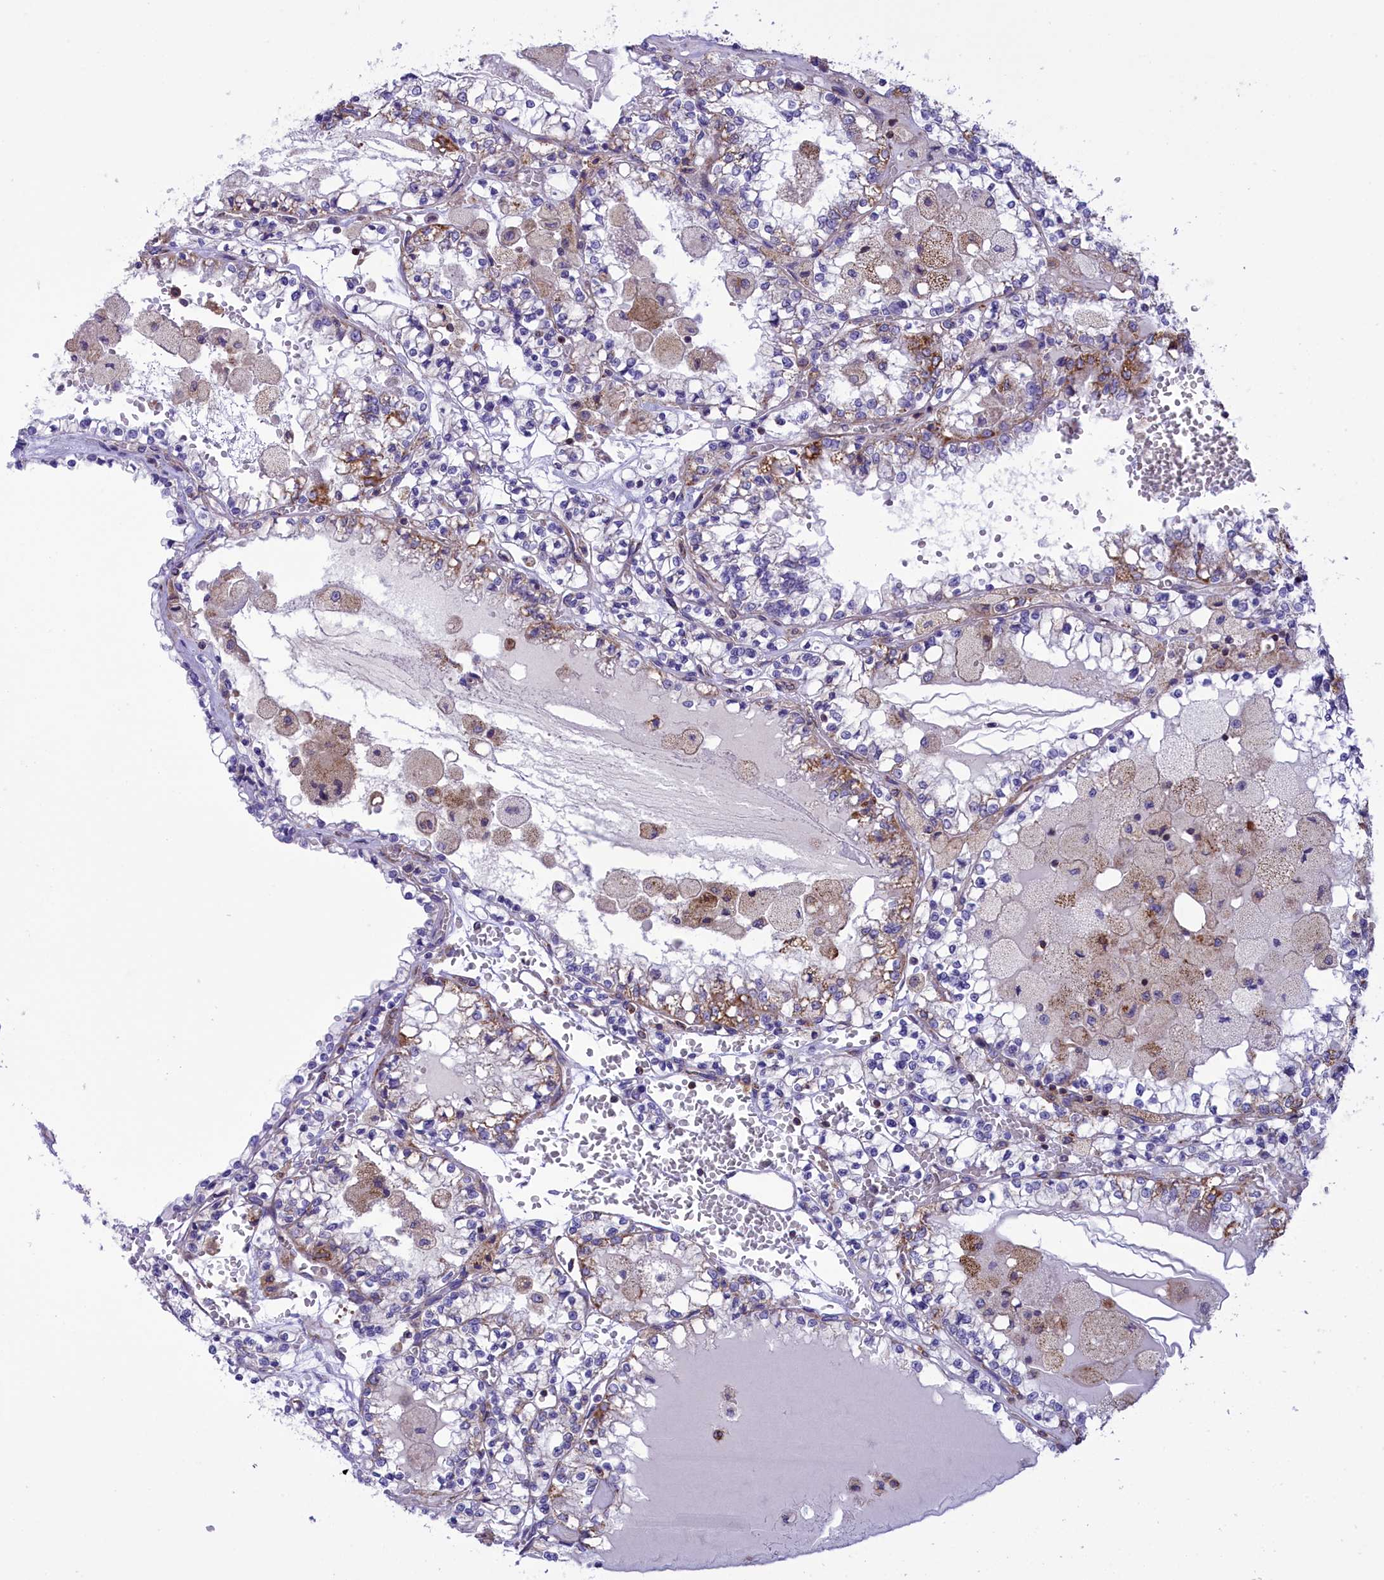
{"staining": {"intensity": "moderate", "quantity": "<25%", "location": "cytoplasmic/membranous"}, "tissue": "renal cancer", "cell_type": "Tumor cells", "image_type": "cancer", "snomed": [{"axis": "morphology", "description": "Adenocarcinoma, NOS"}, {"axis": "topography", "description": "Kidney"}], "caption": "Immunohistochemical staining of human renal adenocarcinoma exhibits low levels of moderate cytoplasmic/membranous staining in about <25% of tumor cells.", "gene": "CORO7-PAM16", "patient": {"sex": "female", "age": 56}}